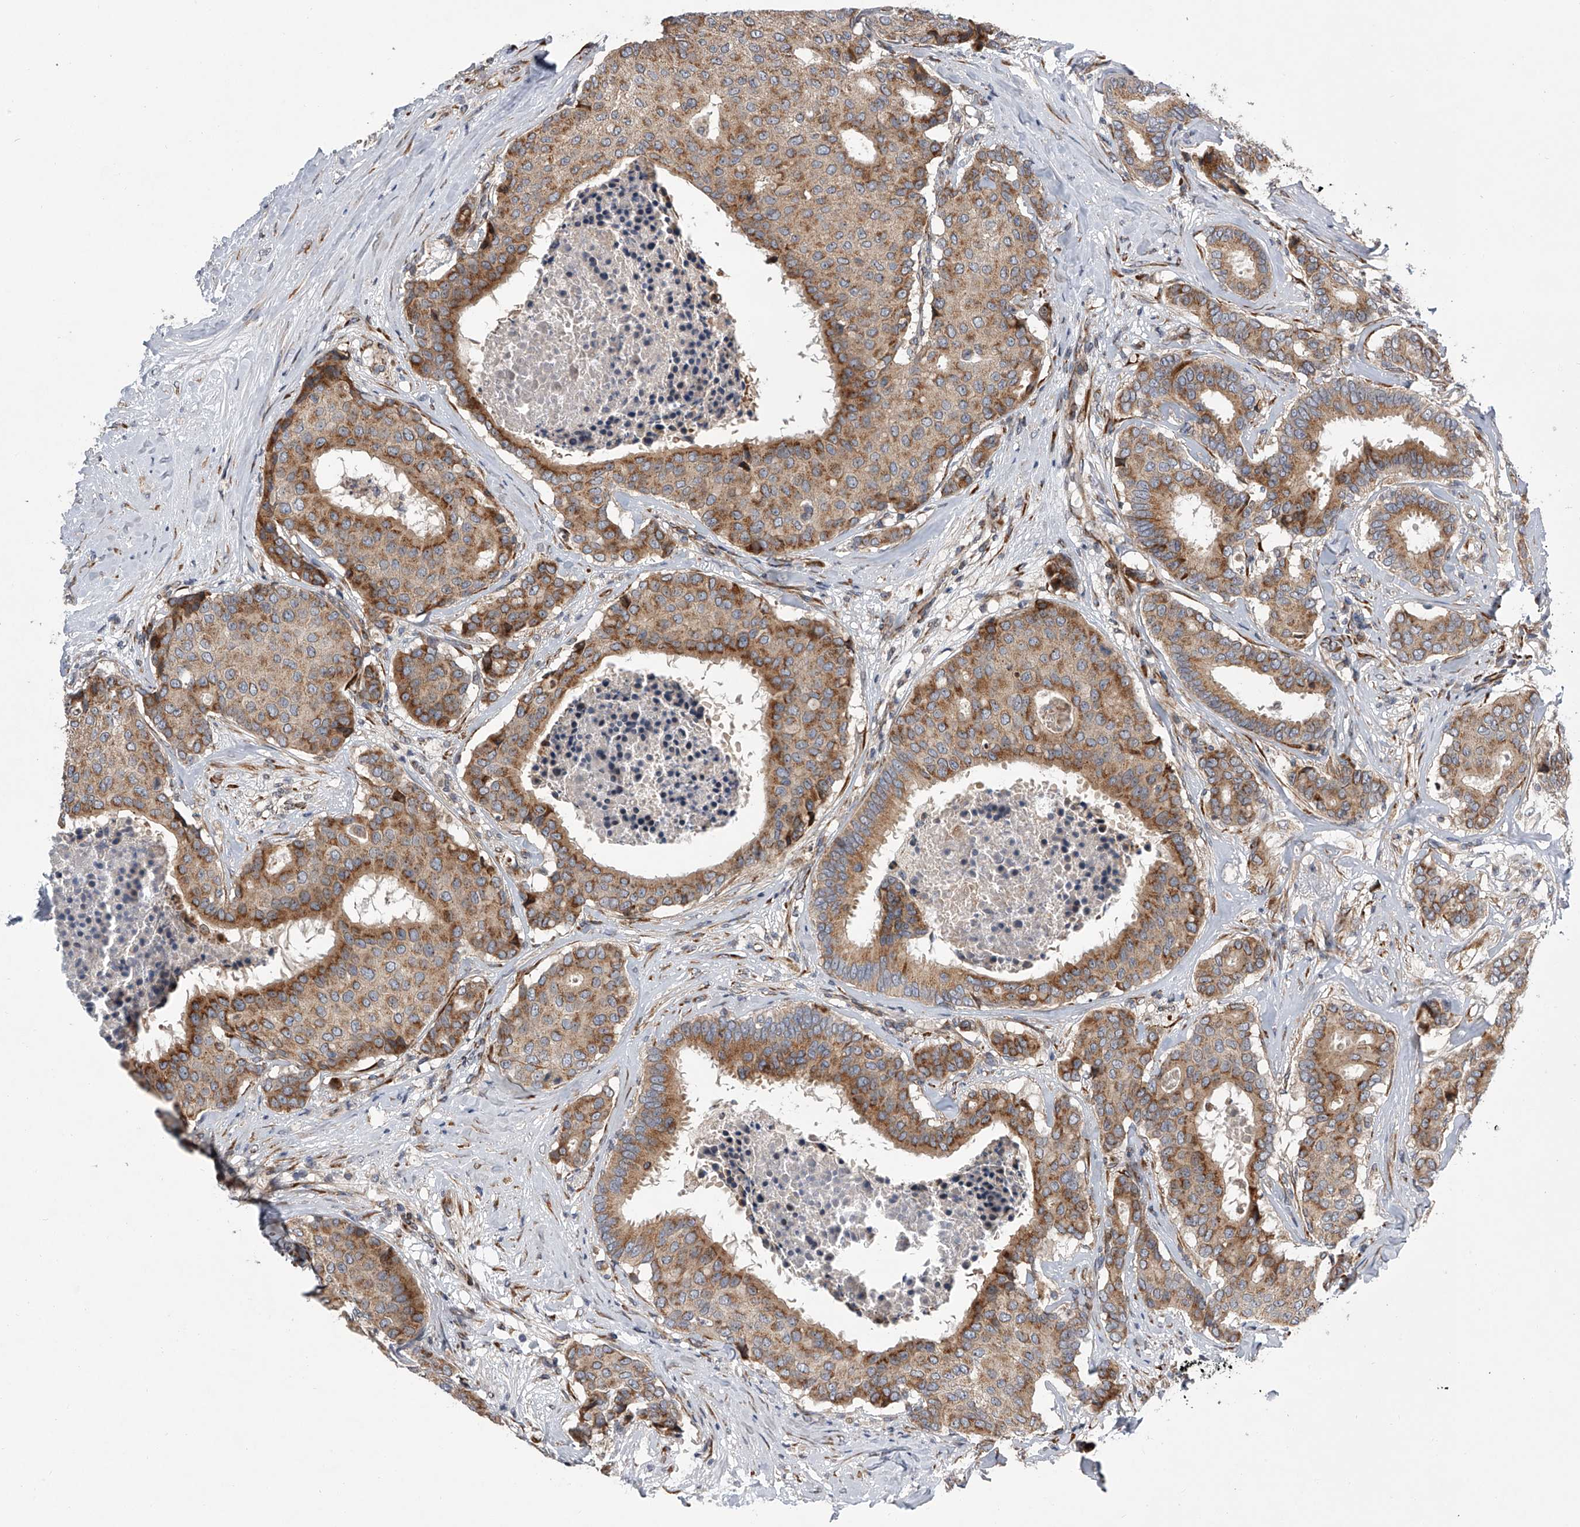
{"staining": {"intensity": "moderate", "quantity": ">75%", "location": "cytoplasmic/membranous"}, "tissue": "breast cancer", "cell_type": "Tumor cells", "image_type": "cancer", "snomed": [{"axis": "morphology", "description": "Duct carcinoma"}, {"axis": "topography", "description": "Breast"}], "caption": "Immunohistochemical staining of breast infiltrating ductal carcinoma exhibits moderate cytoplasmic/membranous protein expression in approximately >75% of tumor cells.", "gene": "DLGAP2", "patient": {"sex": "female", "age": 75}}